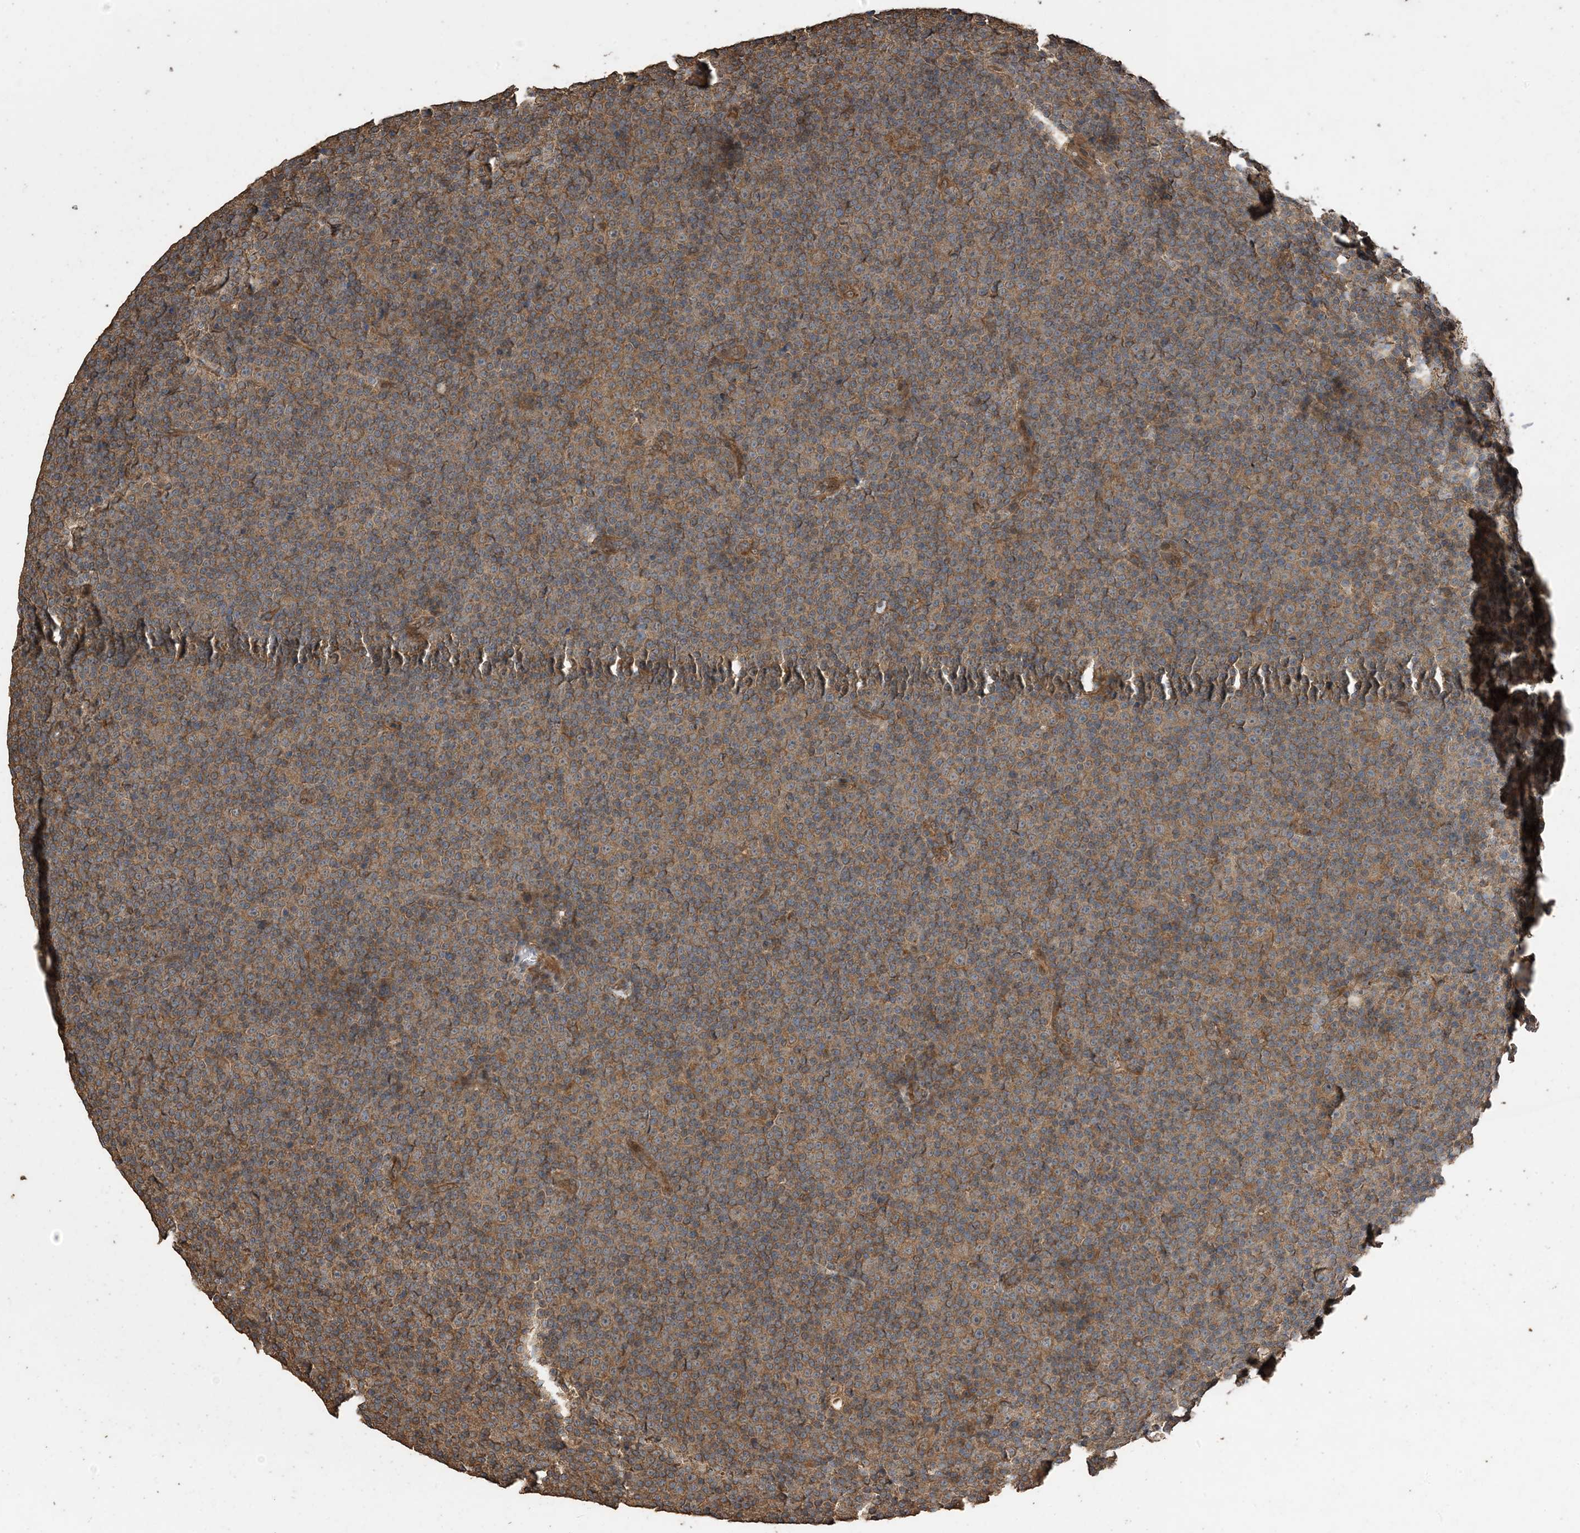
{"staining": {"intensity": "moderate", "quantity": ">75%", "location": "cytoplasmic/membranous"}, "tissue": "lymphoma", "cell_type": "Tumor cells", "image_type": "cancer", "snomed": [{"axis": "morphology", "description": "Malignant lymphoma, non-Hodgkin's type, Low grade"}, {"axis": "topography", "description": "Lymph node"}], "caption": "Immunohistochemistry (IHC) of lymphoma displays medium levels of moderate cytoplasmic/membranous staining in approximately >75% of tumor cells.", "gene": "ZKSCAN5", "patient": {"sex": "female", "age": 67}}